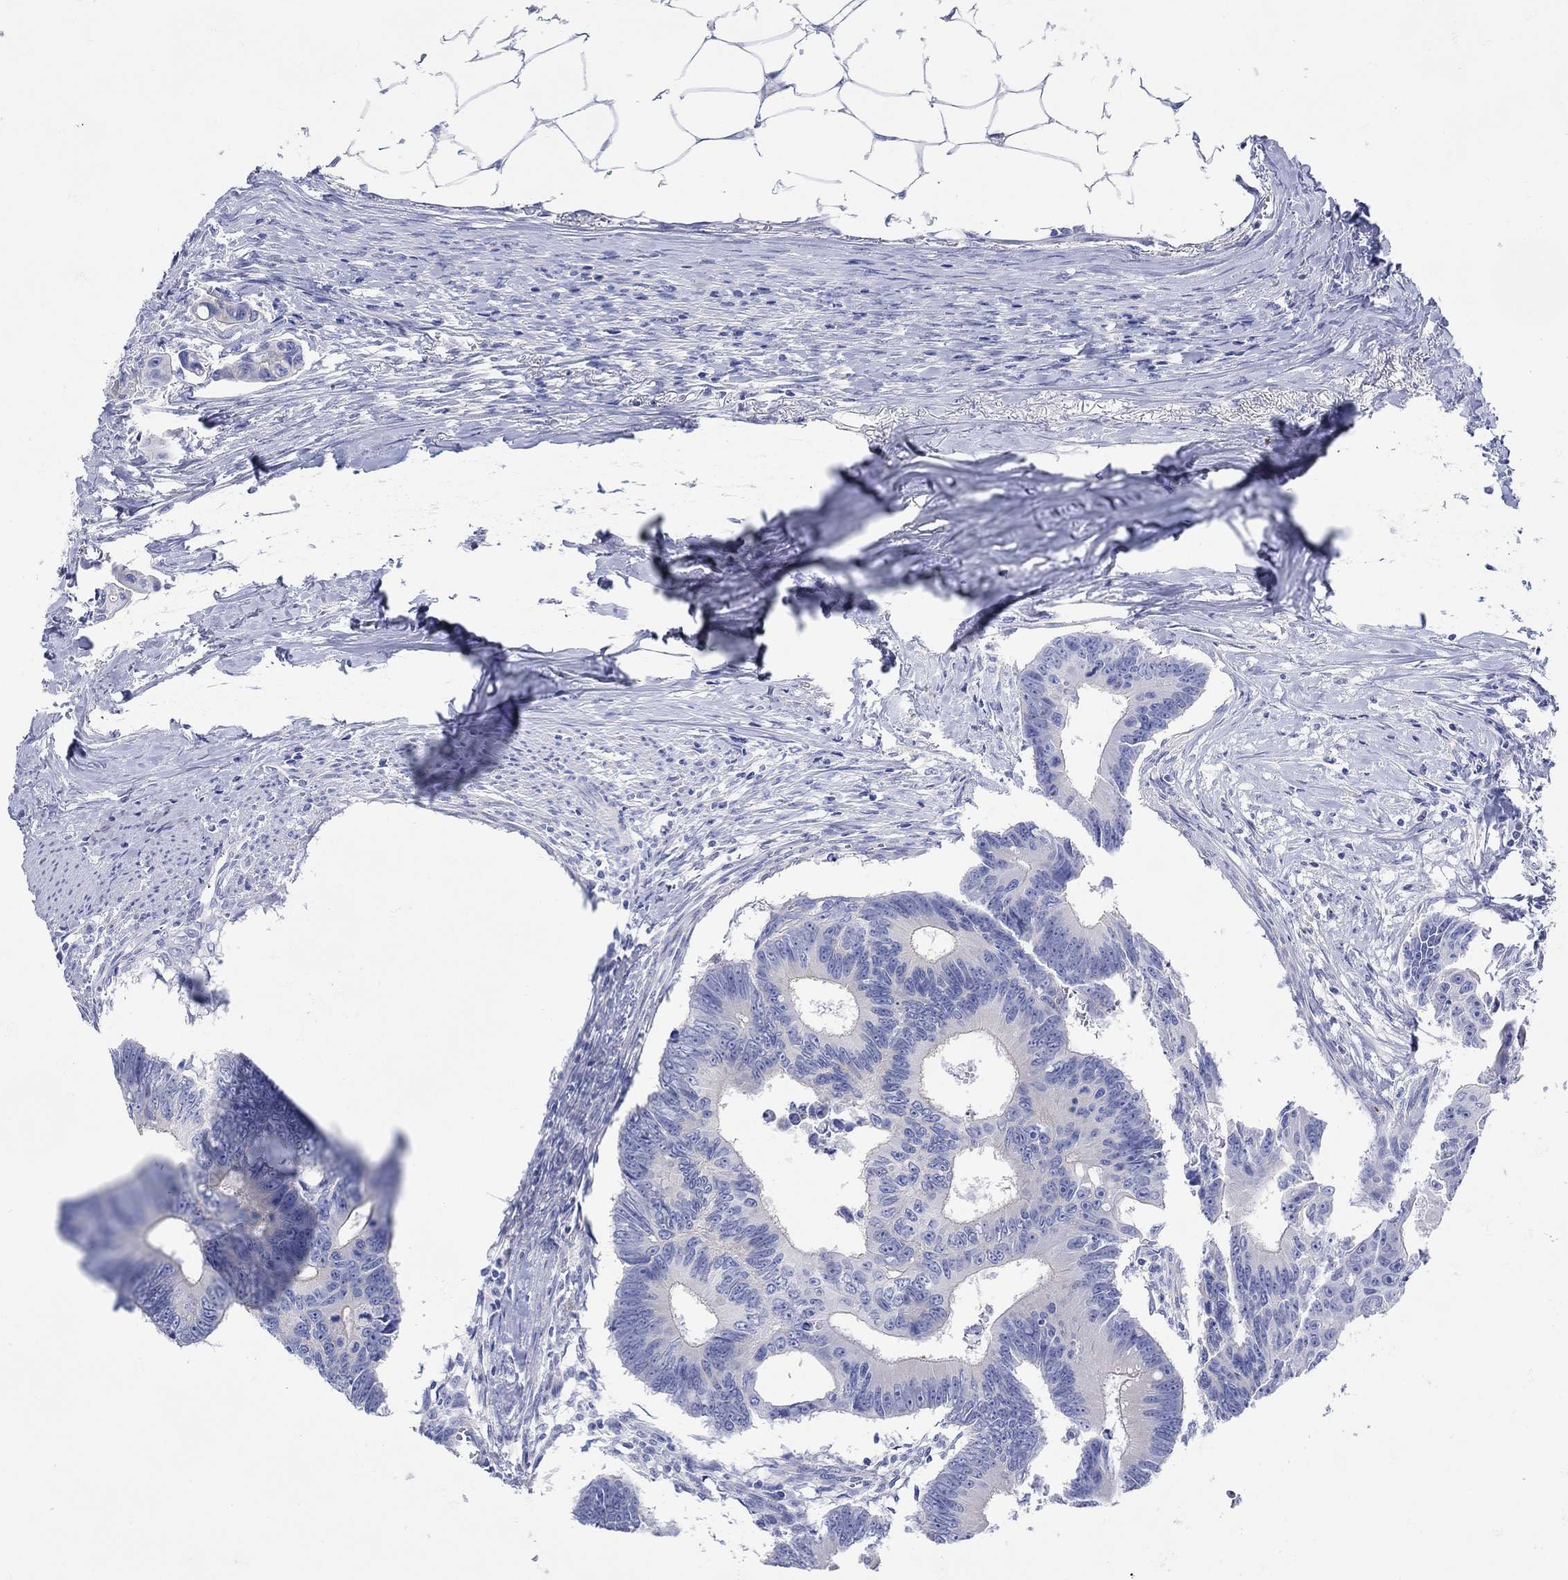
{"staining": {"intensity": "negative", "quantity": "none", "location": "none"}, "tissue": "colorectal cancer", "cell_type": "Tumor cells", "image_type": "cancer", "snomed": [{"axis": "morphology", "description": "Adenocarcinoma, NOS"}, {"axis": "topography", "description": "Colon"}], "caption": "Tumor cells show no significant expression in colorectal adenocarcinoma.", "gene": "ANKMY1", "patient": {"sex": "male", "age": 70}}